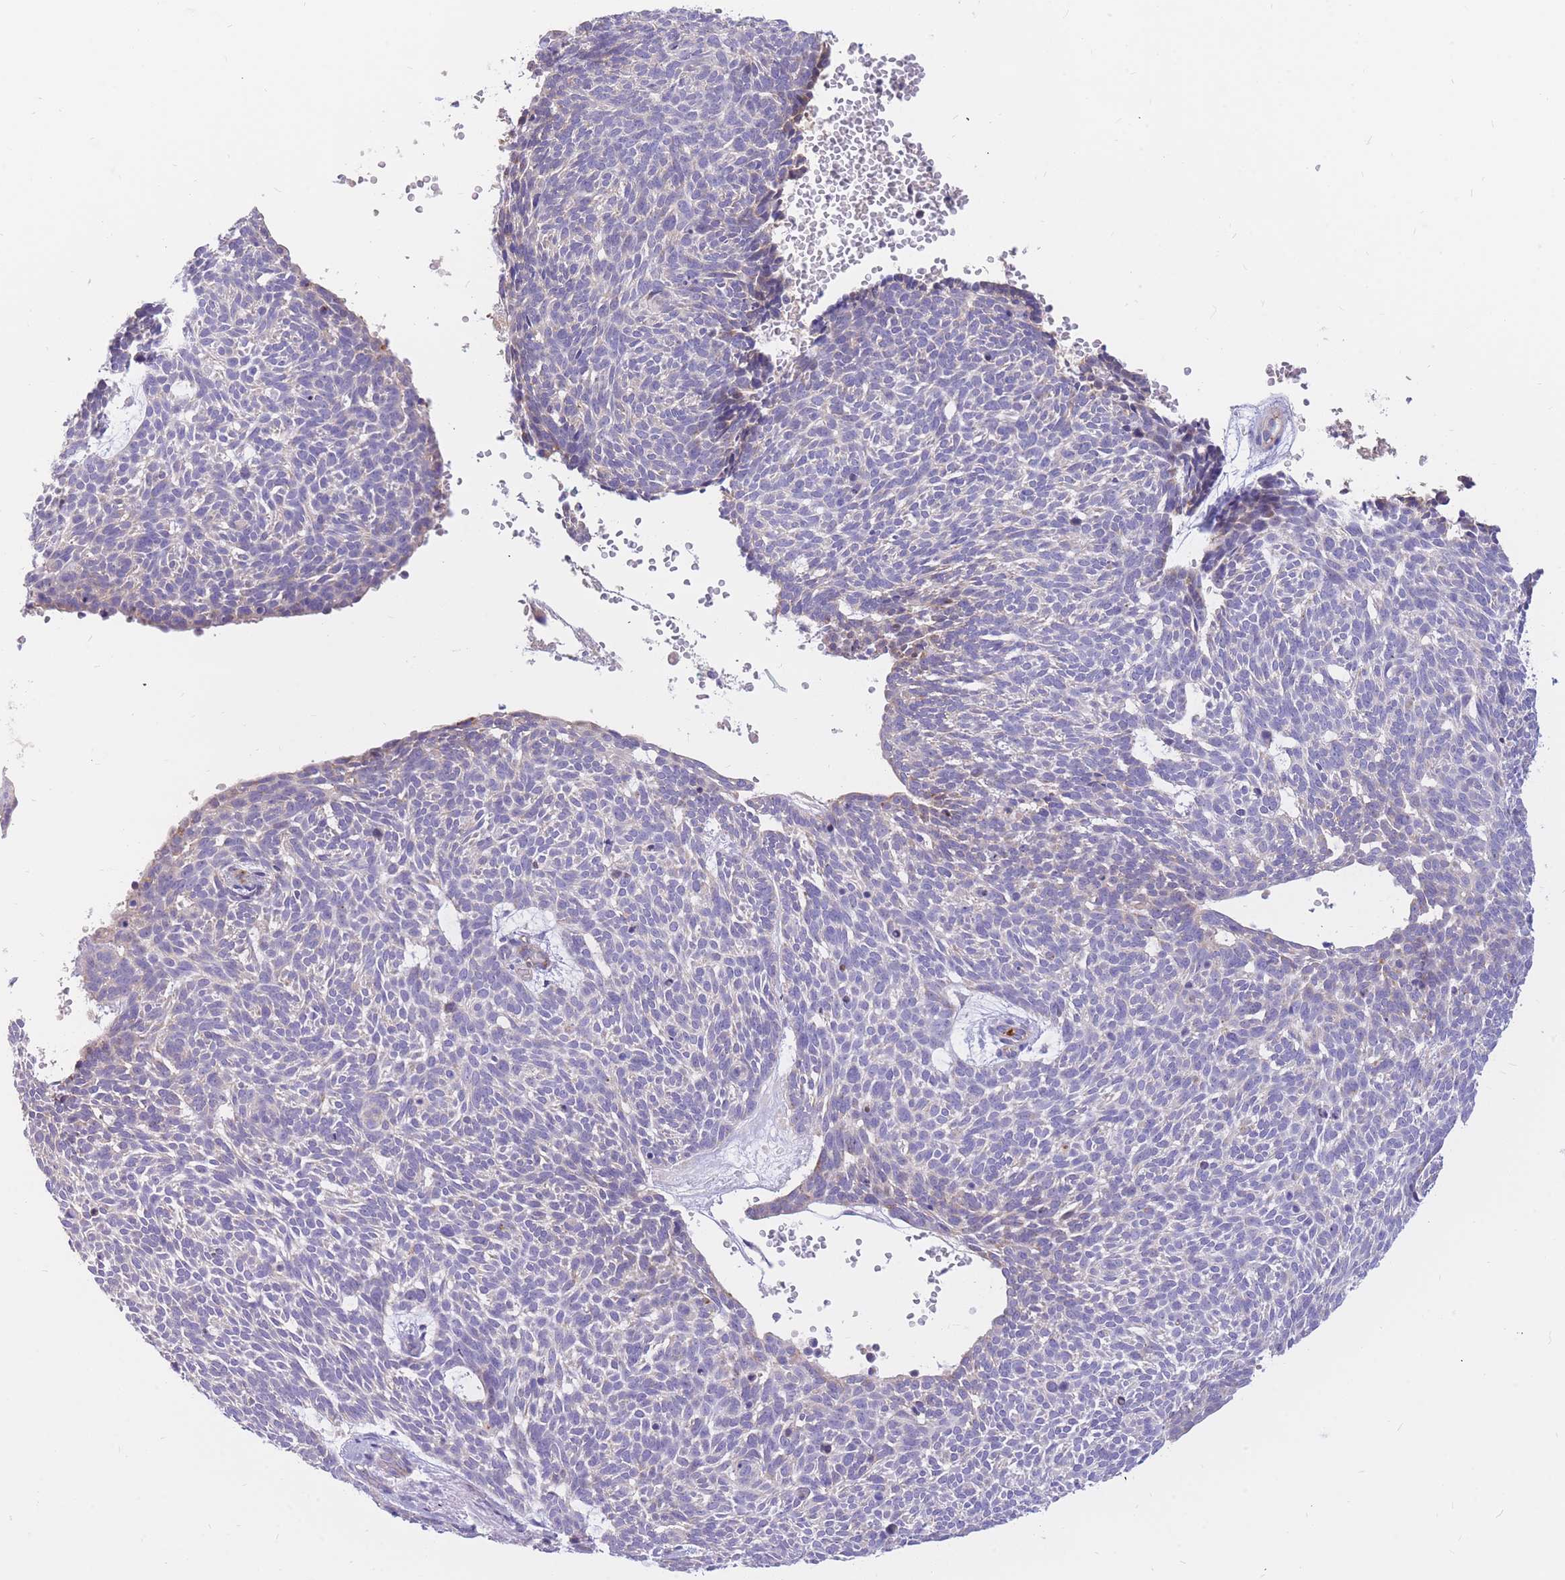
{"staining": {"intensity": "negative", "quantity": "none", "location": "none"}, "tissue": "skin cancer", "cell_type": "Tumor cells", "image_type": "cancer", "snomed": [{"axis": "morphology", "description": "Basal cell carcinoma"}, {"axis": "topography", "description": "Skin"}], "caption": "Skin cancer stained for a protein using IHC displays no positivity tumor cells.", "gene": "SULT1A1", "patient": {"sex": "male", "age": 61}}